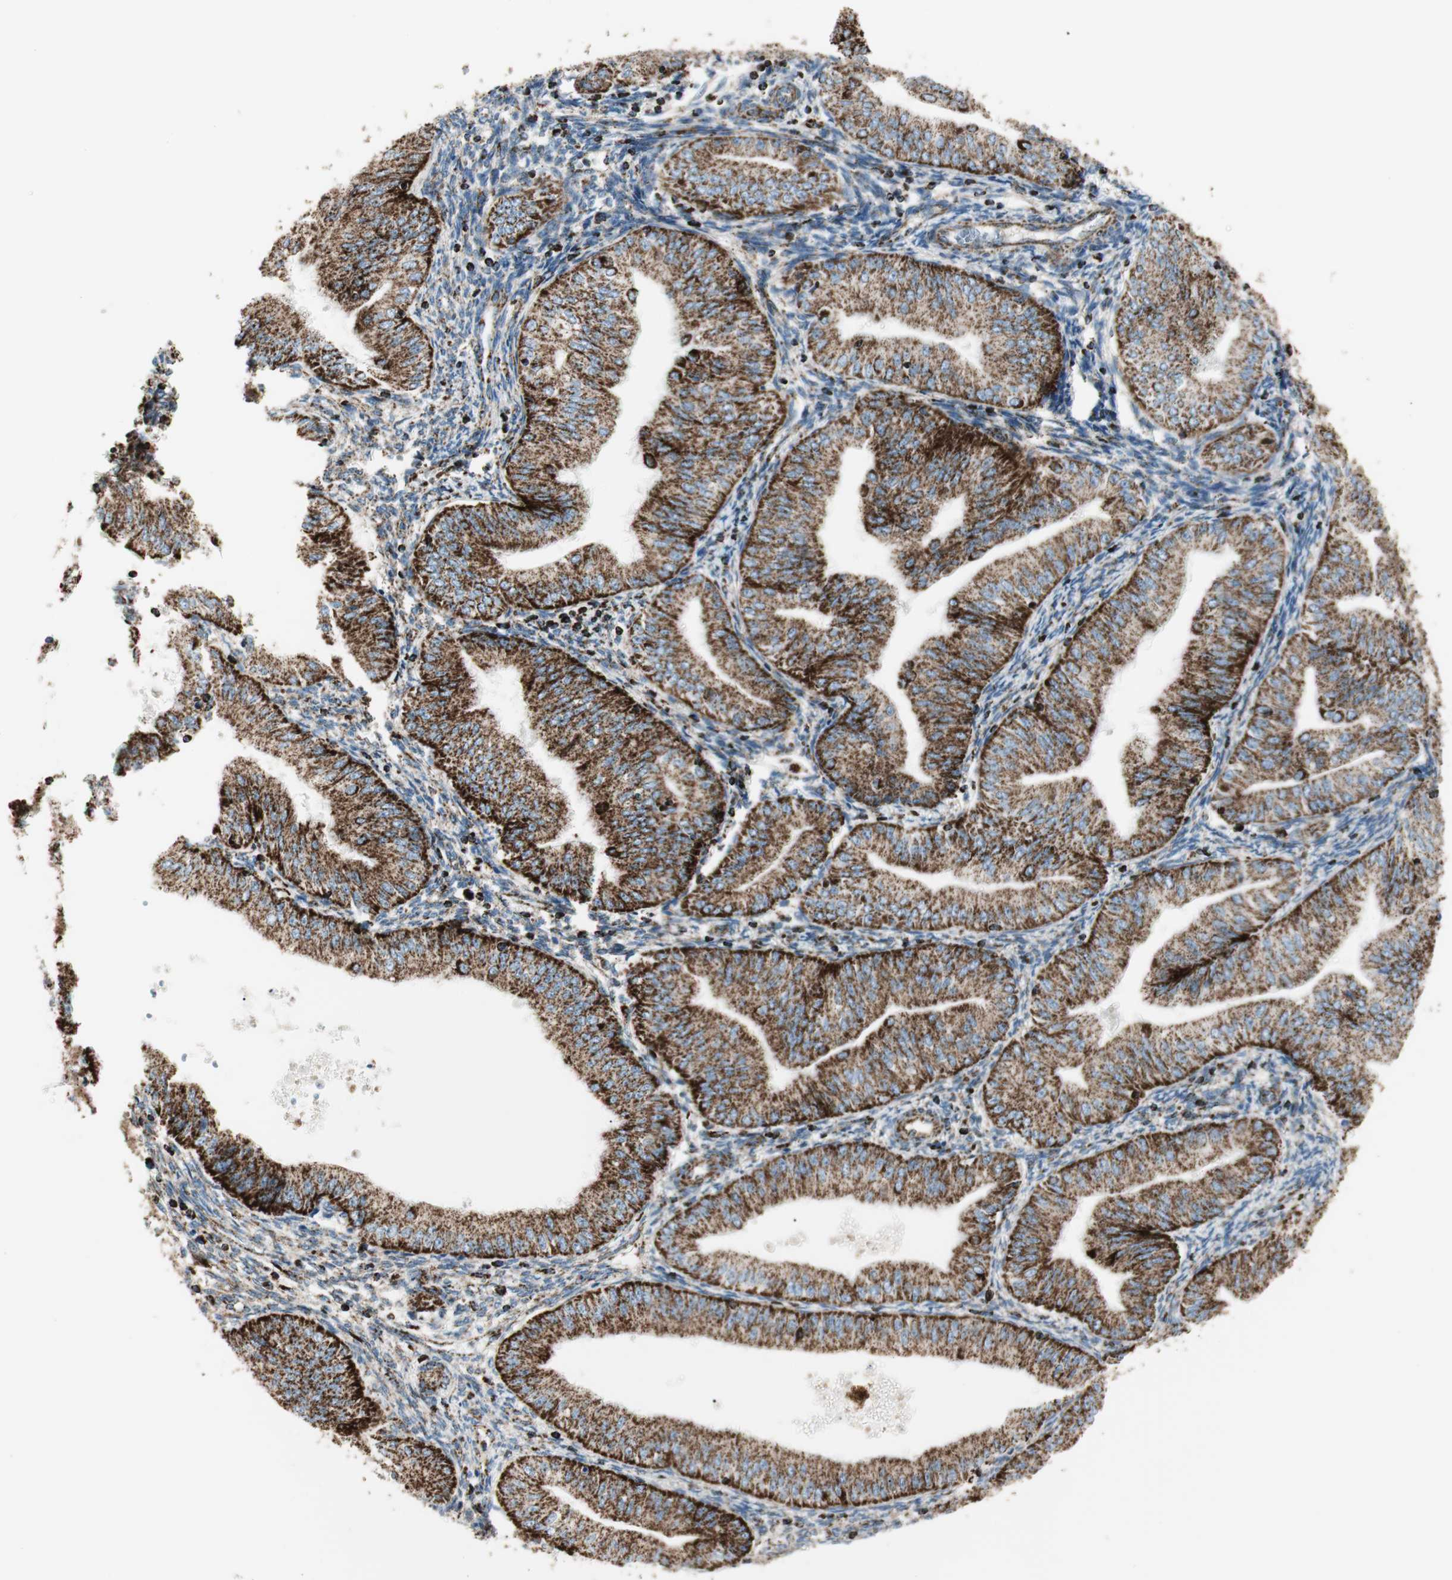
{"staining": {"intensity": "strong", "quantity": ">75%", "location": "cytoplasmic/membranous"}, "tissue": "endometrial cancer", "cell_type": "Tumor cells", "image_type": "cancer", "snomed": [{"axis": "morphology", "description": "Normal tissue, NOS"}, {"axis": "morphology", "description": "Adenocarcinoma, NOS"}, {"axis": "topography", "description": "Endometrium"}], "caption": "The immunohistochemical stain shows strong cytoplasmic/membranous expression in tumor cells of adenocarcinoma (endometrial) tissue. (Stains: DAB in brown, nuclei in blue, Microscopy: brightfield microscopy at high magnification).", "gene": "ME2", "patient": {"sex": "female", "age": 53}}